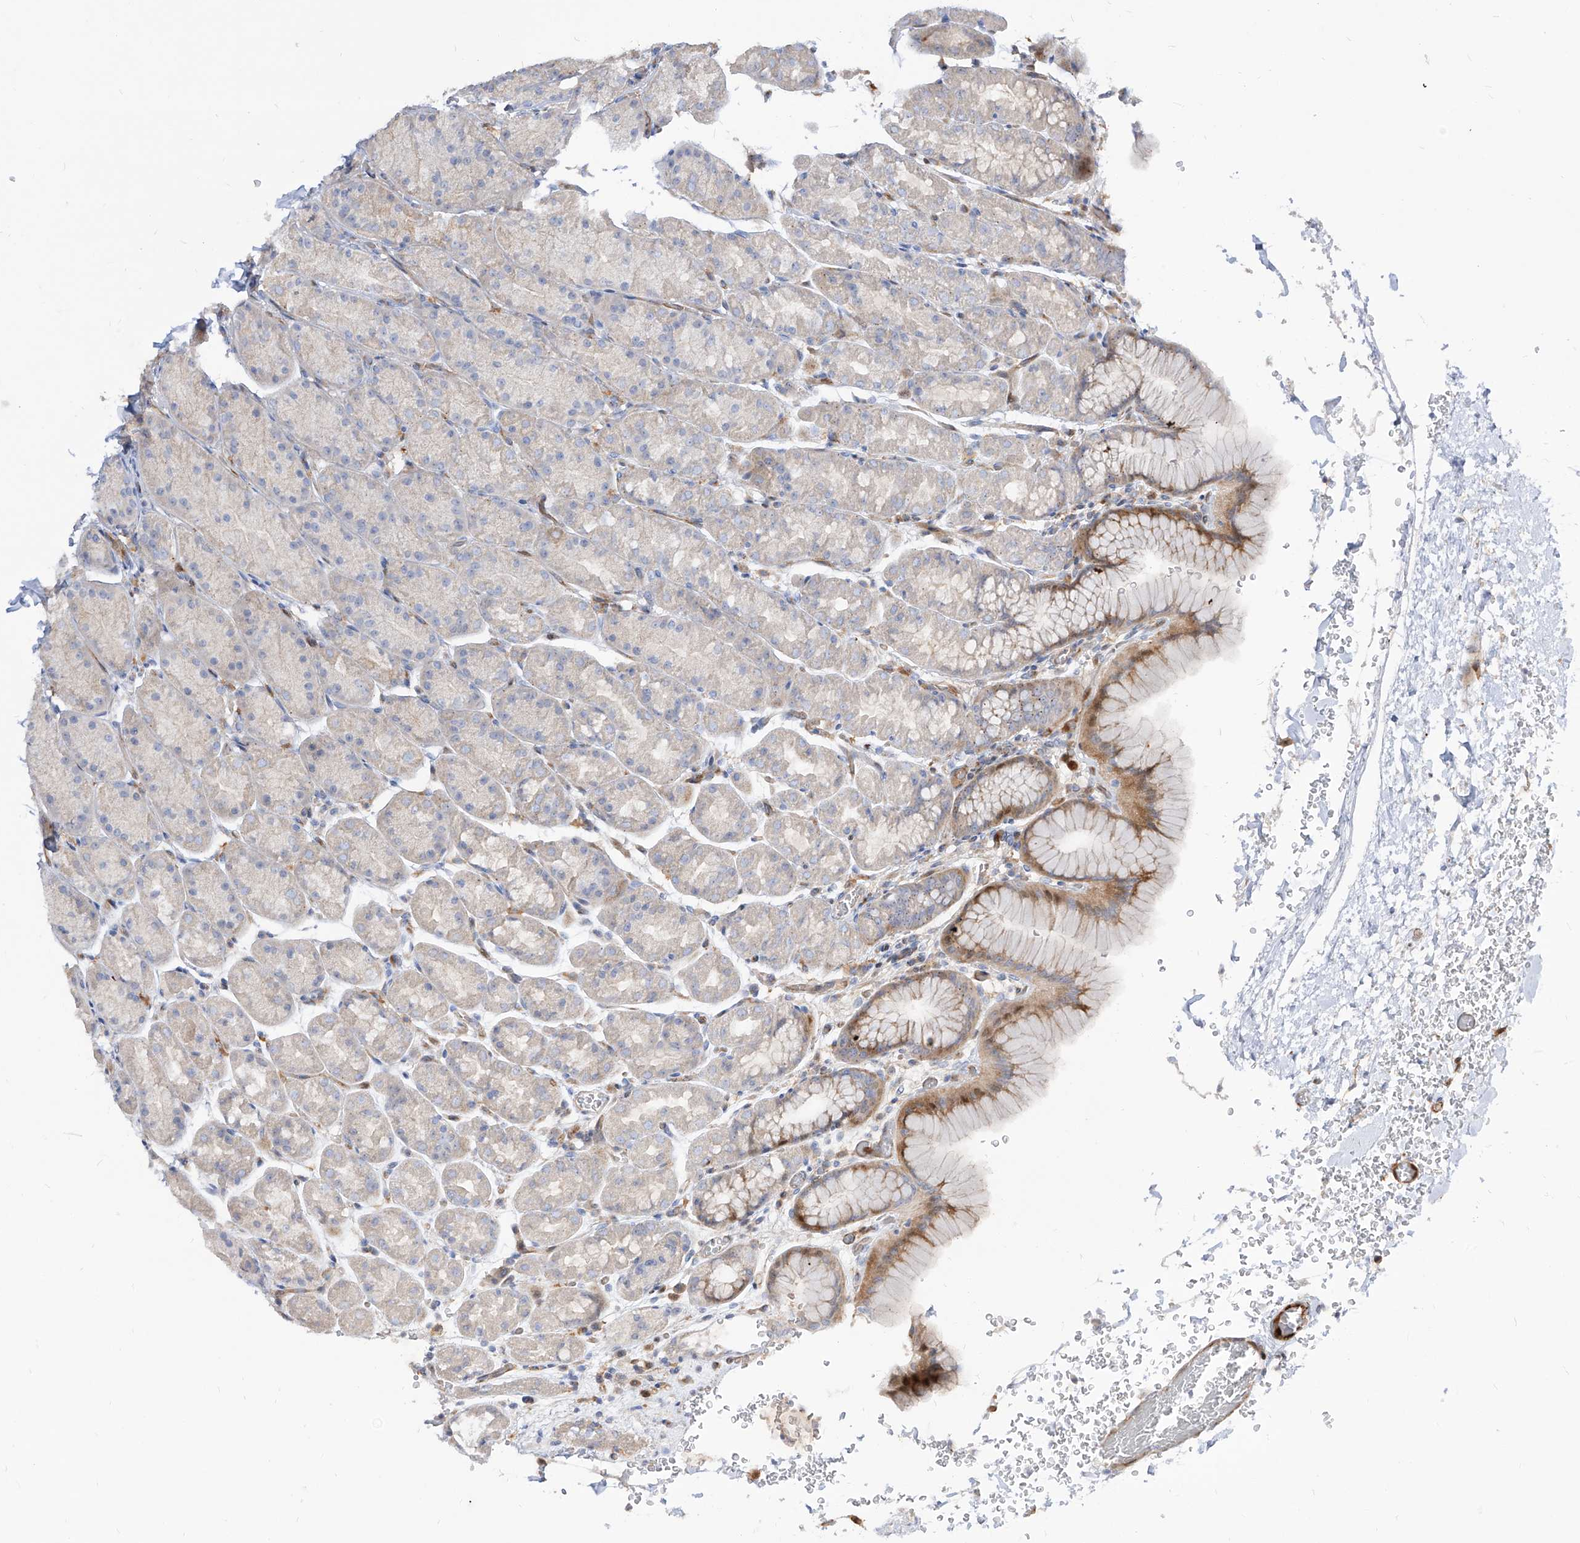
{"staining": {"intensity": "moderate", "quantity": "<25%", "location": "cytoplasmic/membranous,nuclear"}, "tissue": "stomach", "cell_type": "Glandular cells", "image_type": "normal", "snomed": [{"axis": "morphology", "description": "Normal tissue, NOS"}, {"axis": "topography", "description": "Stomach"}], "caption": "Immunohistochemical staining of normal human stomach reveals moderate cytoplasmic/membranous,nuclear protein positivity in about <25% of glandular cells.", "gene": "KYNU", "patient": {"sex": "male", "age": 42}}